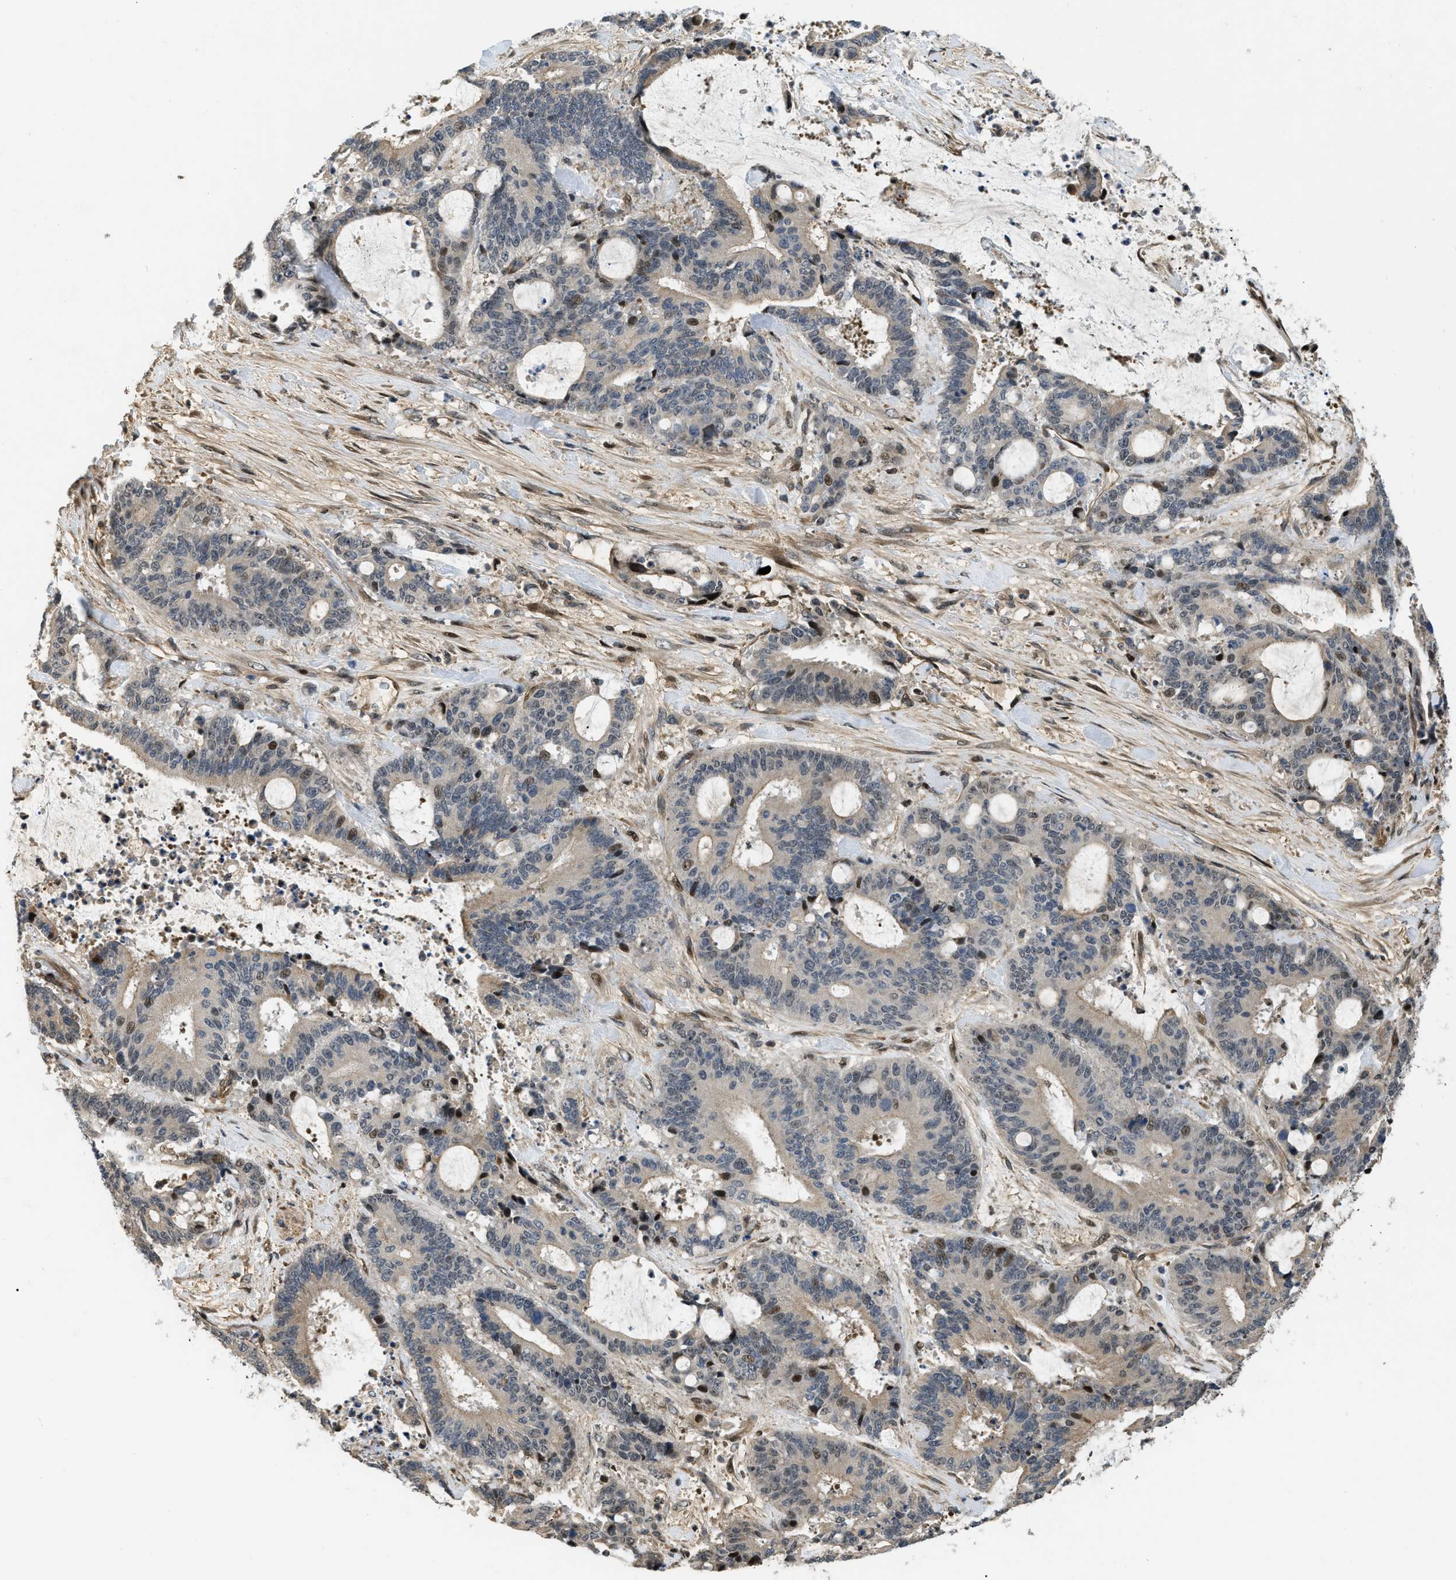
{"staining": {"intensity": "moderate", "quantity": "<25%", "location": "nuclear"}, "tissue": "liver cancer", "cell_type": "Tumor cells", "image_type": "cancer", "snomed": [{"axis": "morphology", "description": "Normal tissue, NOS"}, {"axis": "morphology", "description": "Cholangiocarcinoma"}, {"axis": "topography", "description": "Liver"}, {"axis": "topography", "description": "Peripheral nerve tissue"}], "caption": "Protein staining of cholangiocarcinoma (liver) tissue displays moderate nuclear staining in about <25% of tumor cells.", "gene": "LTA4H", "patient": {"sex": "female", "age": 73}}